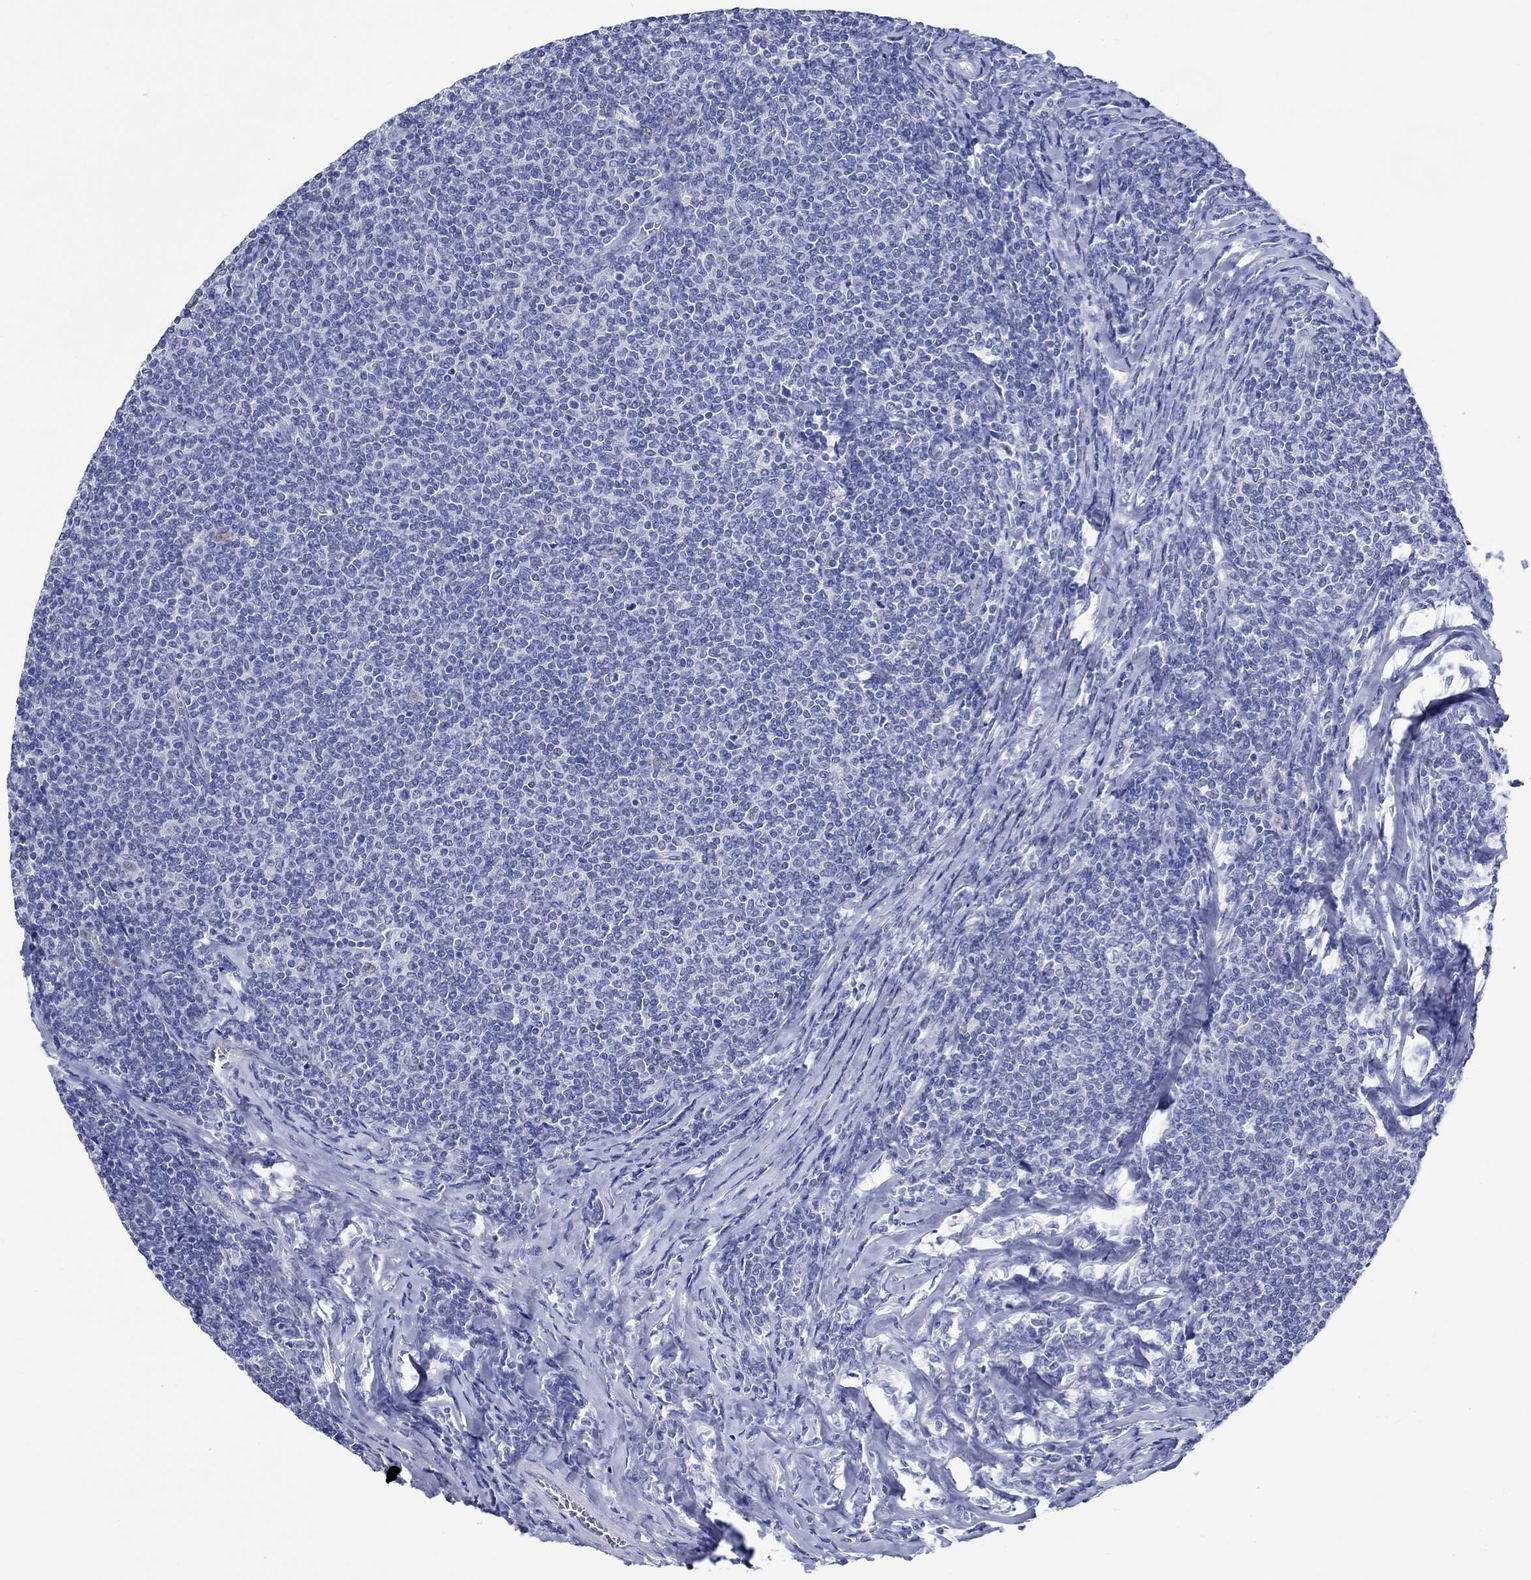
{"staining": {"intensity": "negative", "quantity": "none", "location": "none"}, "tissue": "lymphoma", "cell_type": "Tumor cells", "image_type": "cancer", "snomed": [{"axis": "morphology", "description": "Malignant lymphoma, non-Hodgkin's type, Low grade"}, {"axis": "topography", "description": "Lymph node"}], "caption": "Tumor cells are negative for brown protein staining in malignant lymphoma, non-Hodgkin's type (low-grade). Nuclei are stained in blue.", "gene": "KLHL35", "patient": {"sex": "male", "age": 52}}